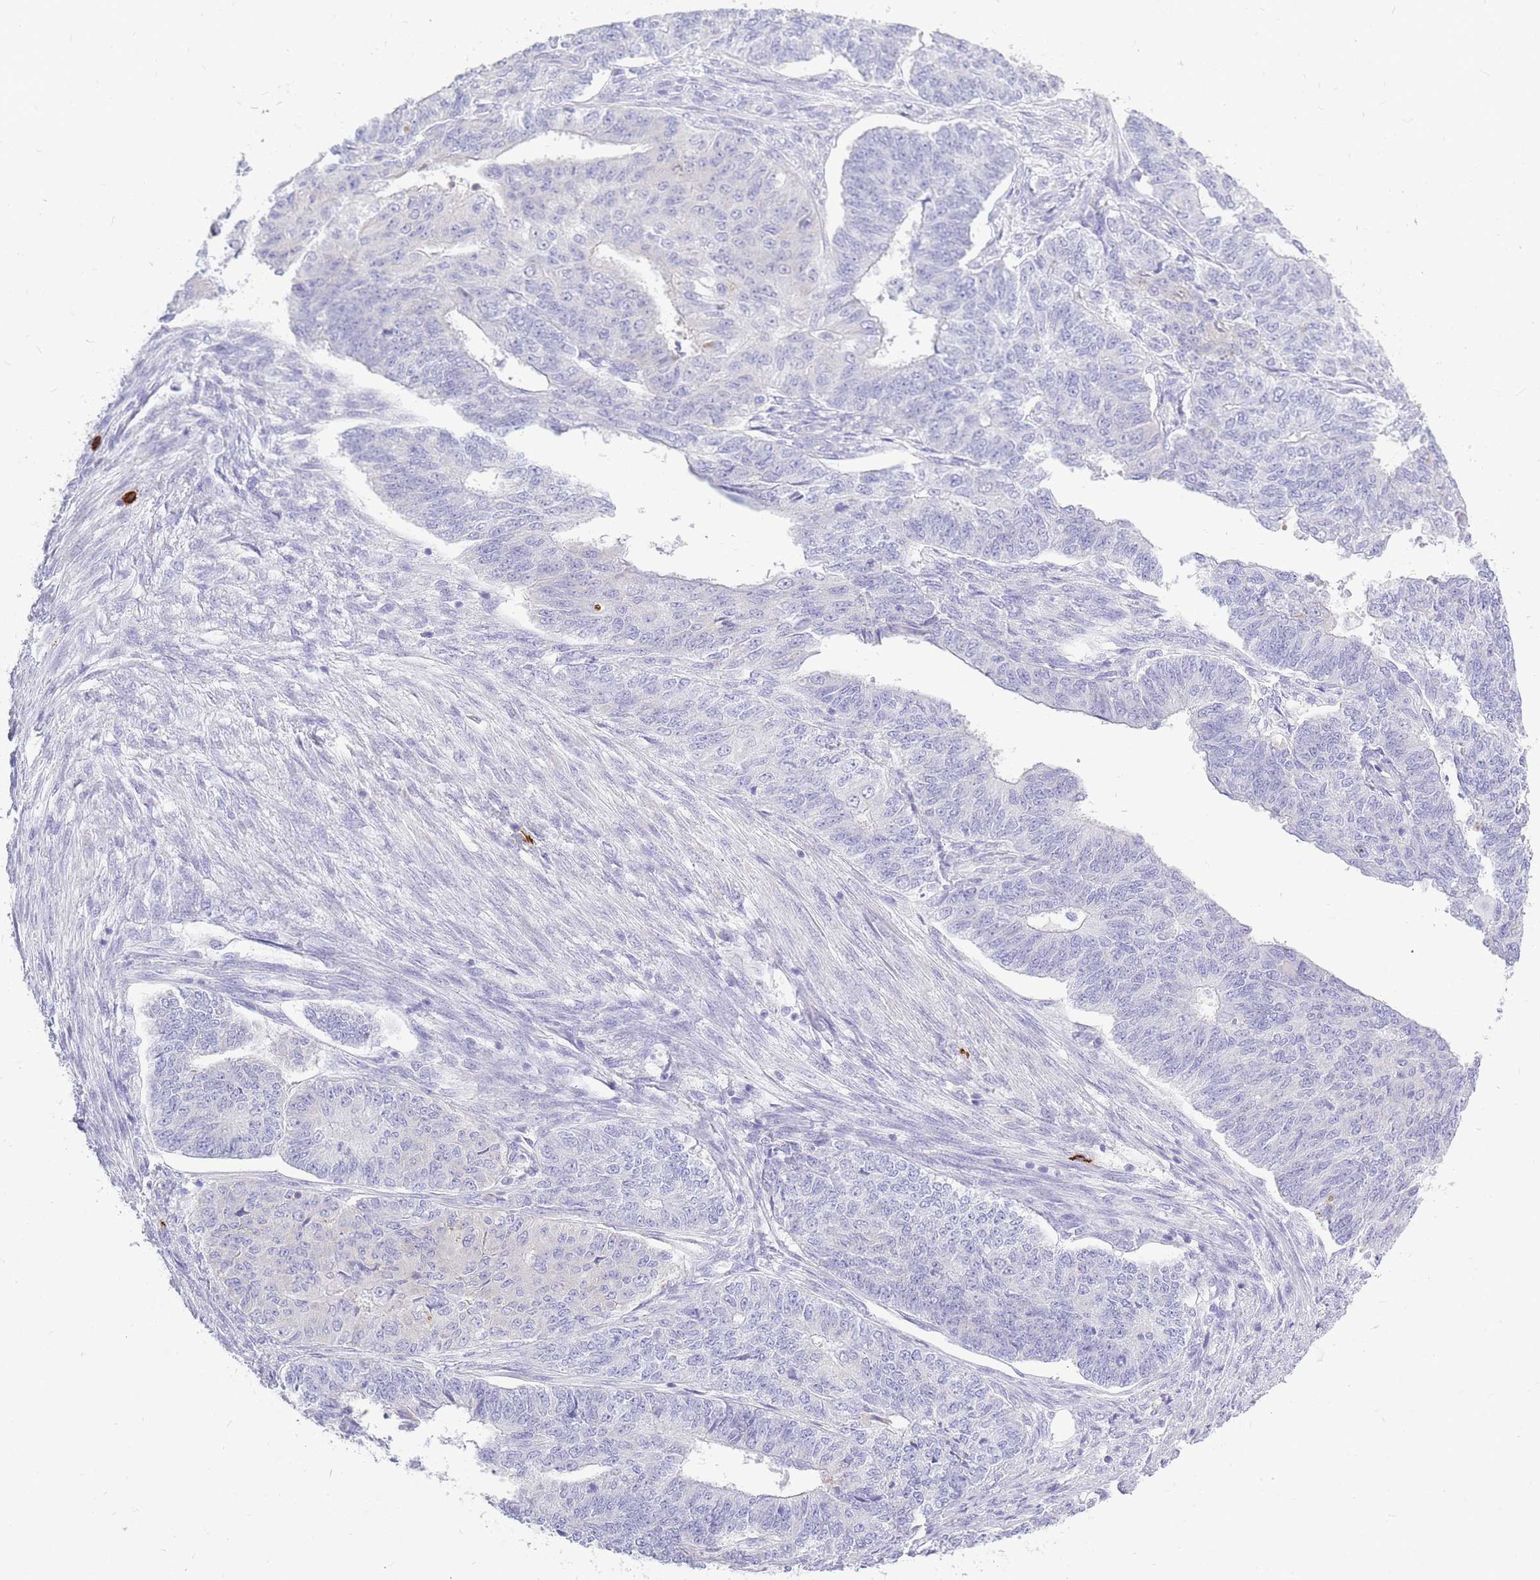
{"staining": {"intensity": "negative", "quantity": "none", "location": "none"}, "tissue": "endometrial cancer", "cell_type": "Tumor cells", "image_type": "cancer", "snomed": [{"axis": "morphology", "description": "Adenocarcinoma, NOS"}, {"axis": "topography", "description": "Endometrium"}], "caption": "Endometrial cancer stained for a protein using immunohistochemistry displays no staining tumor cells.", "gene": "TPSD1", "patient": {"sex": "female", "age": 32}}